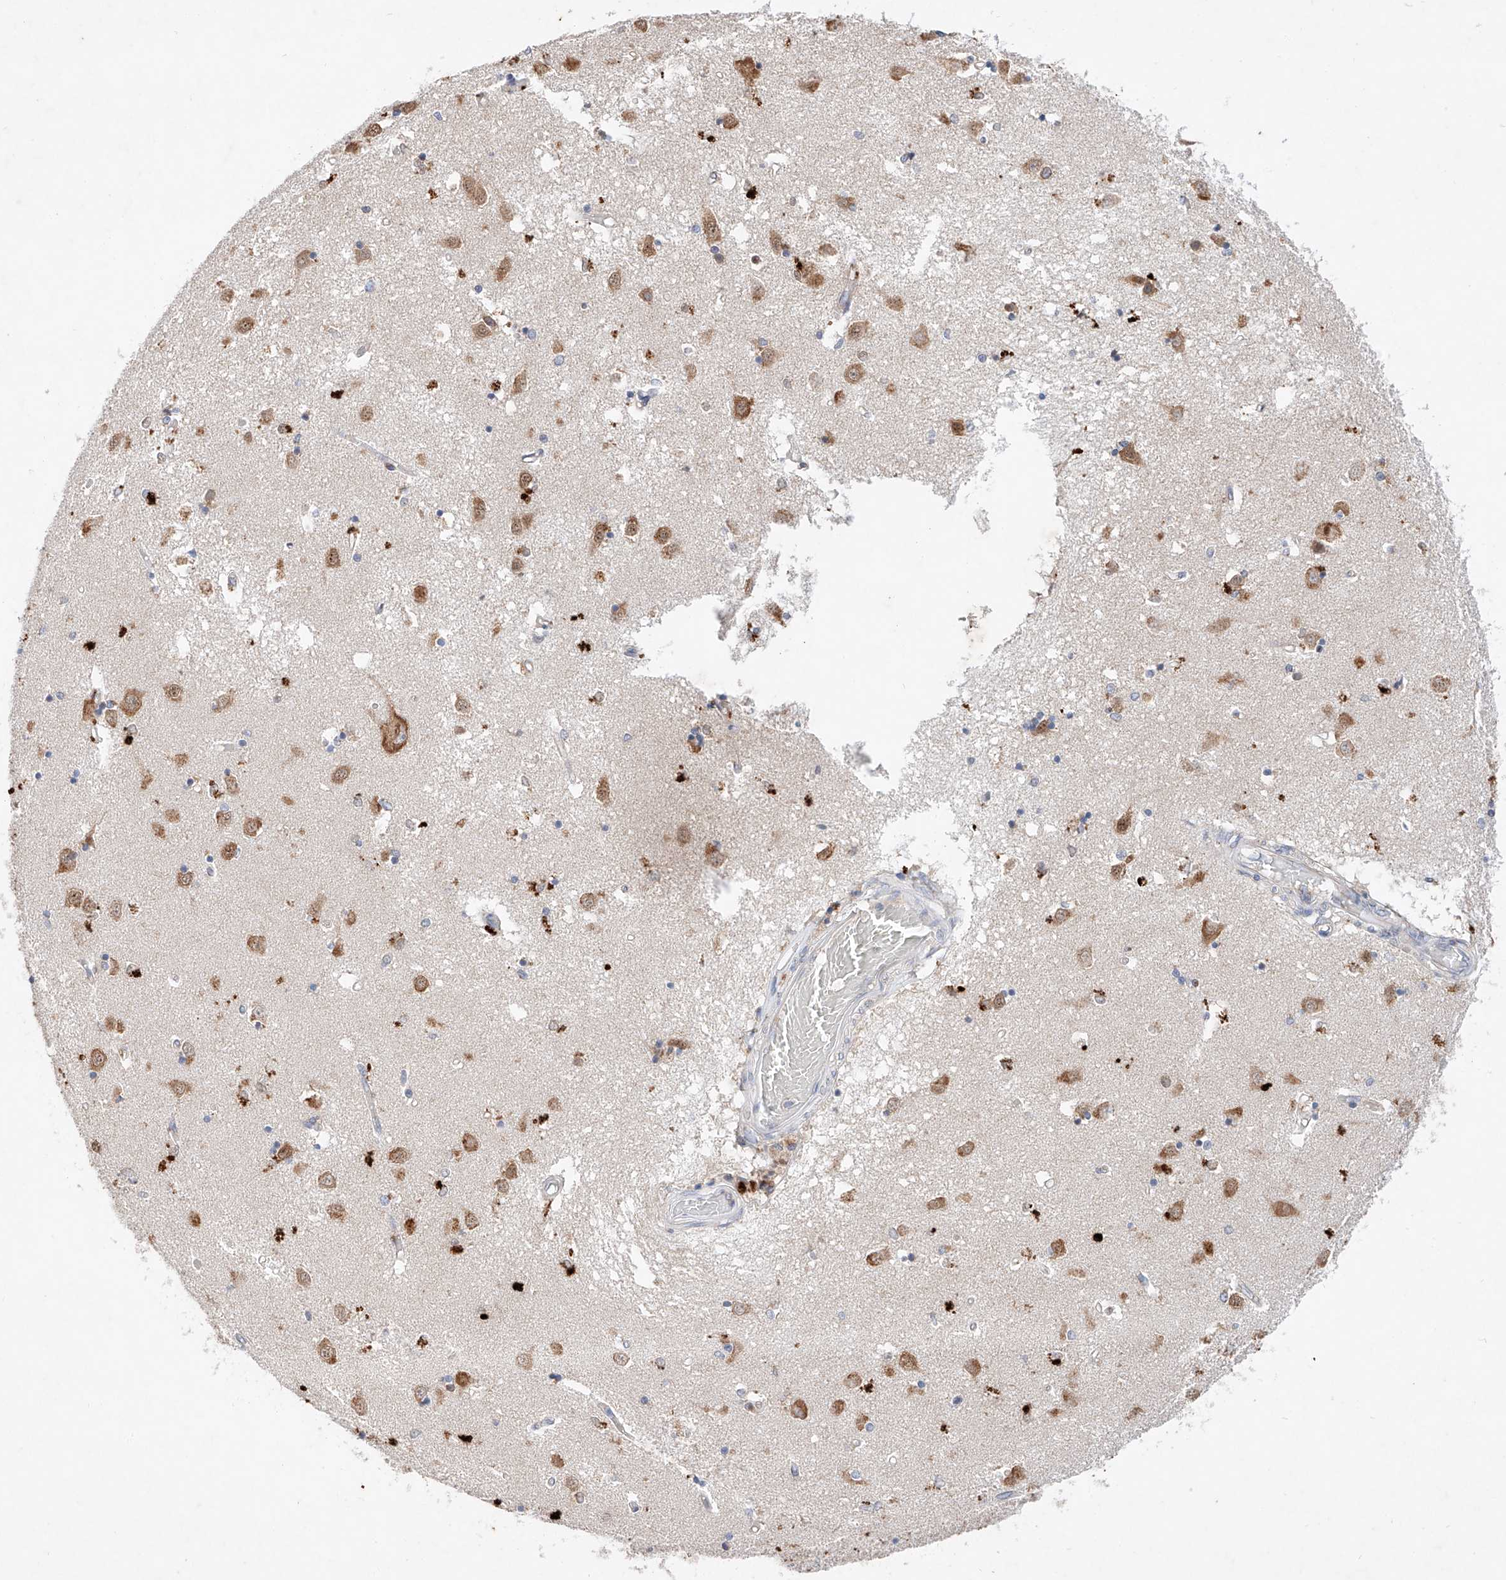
{"staining": {"intensity": "moderate", "quantity": "<25%", "location": "cytoplasmic/membranous"}, "tissue": "caudate", "cell_type": "Glial cells", "image_type": "normal", "snomed": [{"axis": "morphology", "description": "Normal tissue, NOS"}, {"axis": "topography", "description": "Lateral ventricle wall"}], "caption": "Benign caudate was stained to show a protein in brown. There is low levels of moderate cytoplasmic/membranous staining in about <25% of glial cells. (Brightfield microscopy of DAB IHC at high magnification).", "gene": "FASTK", "patient": {"sex": "male", "age": 45}}